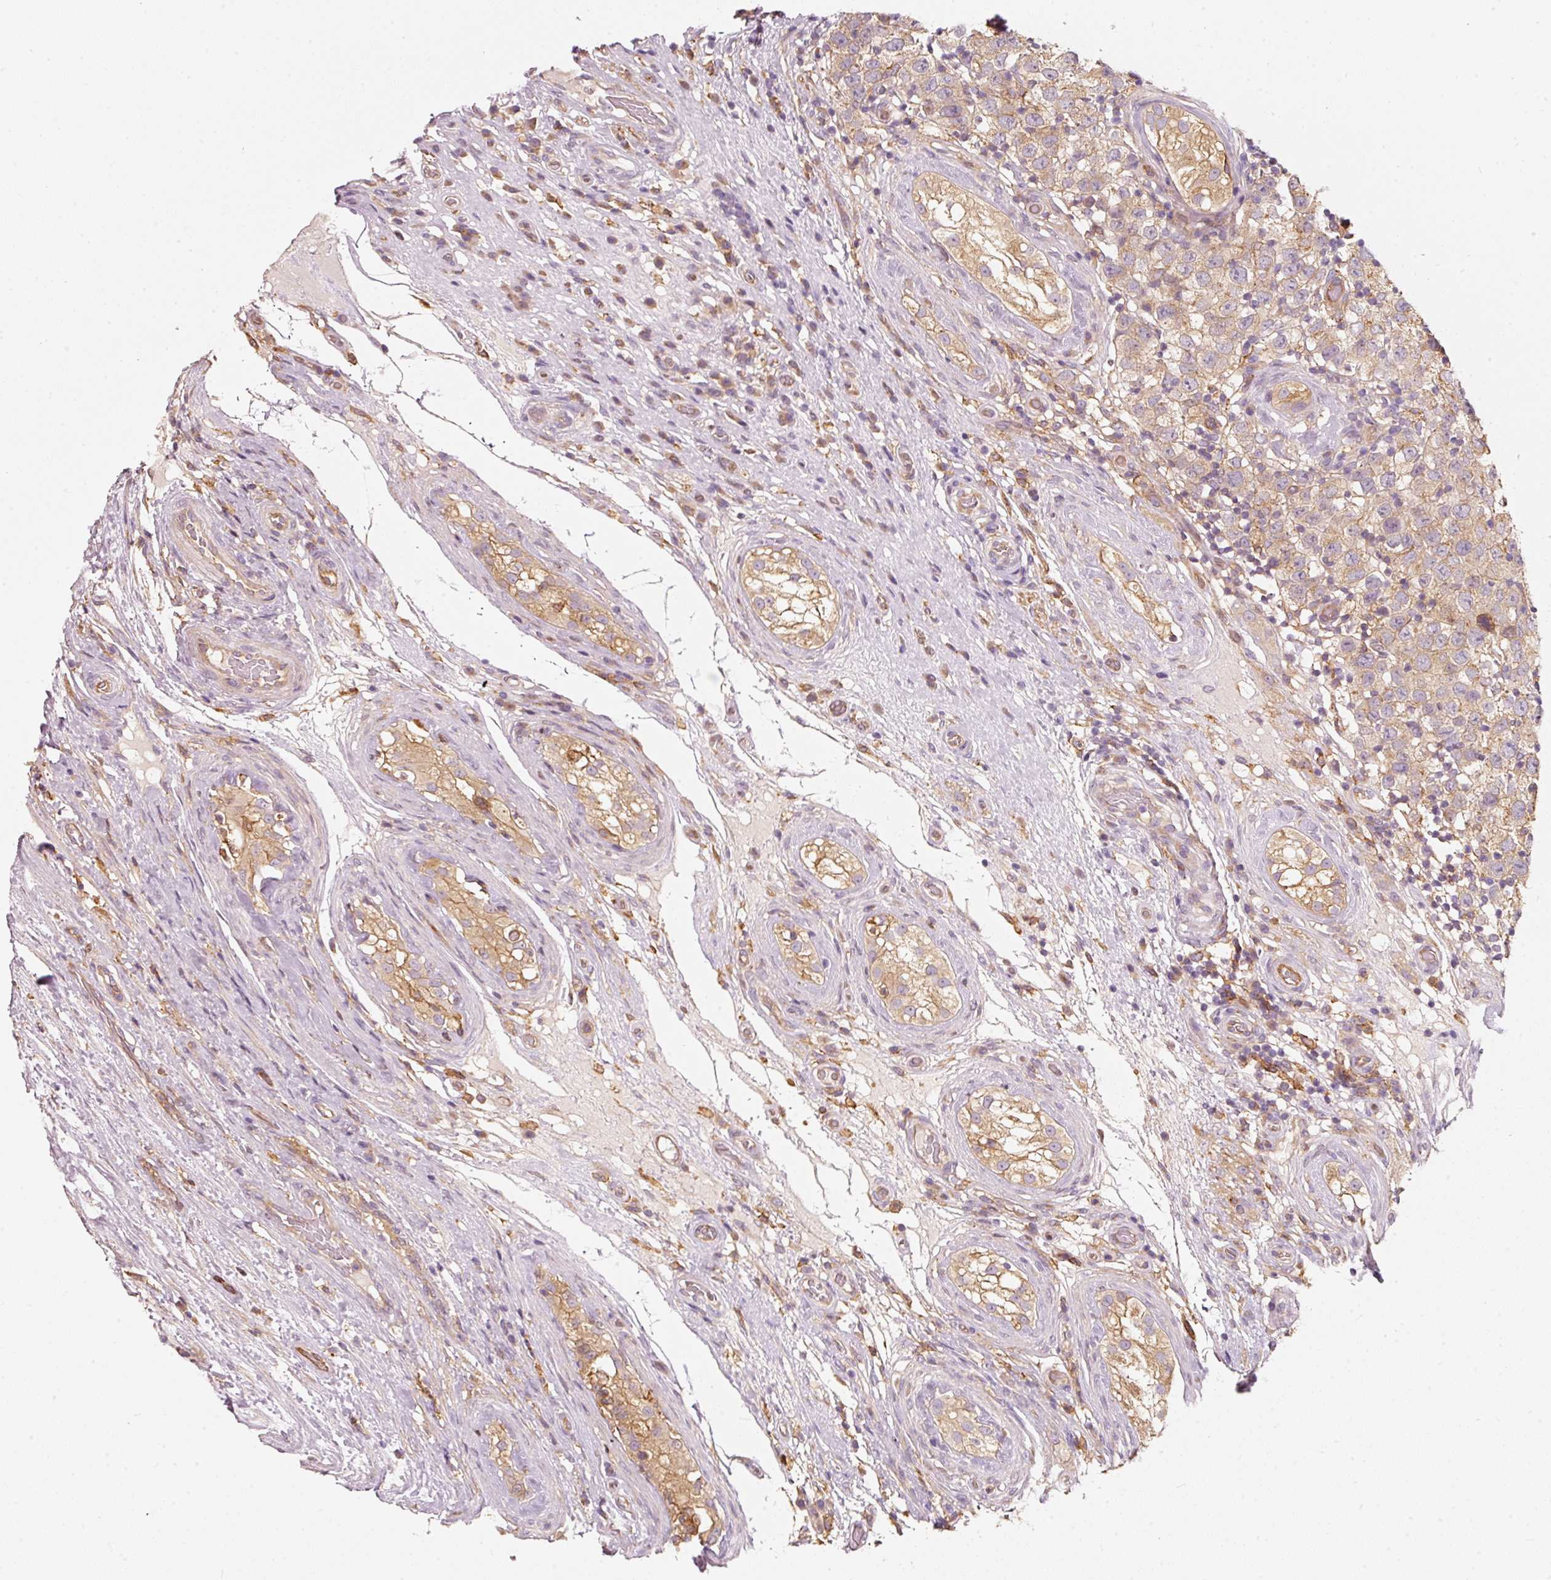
{"staining": {"intensity": "weak", "quantity": ">75%", "location": "cytoplasmic/membranous"}, "tissue": "testis cancer", "cell_type": "Tumor cells", "image_type": "cancer", "snomed": [{"axis": "morphology", "description": "Seminoma, NOS"}, {"axis": "morphology", "description": "Carcinoma, Embryonal, NOS"}, {"axis": "topography", "description": "Testis"}], "caption": "Immunohistochemical staining of seminoma (testis) displays low levels of weak cytoplasmic/membranous expression in about >75% of tumor cells.", "gene": "IQGAP2", "patient": {"sex": "male", "age": 41}}